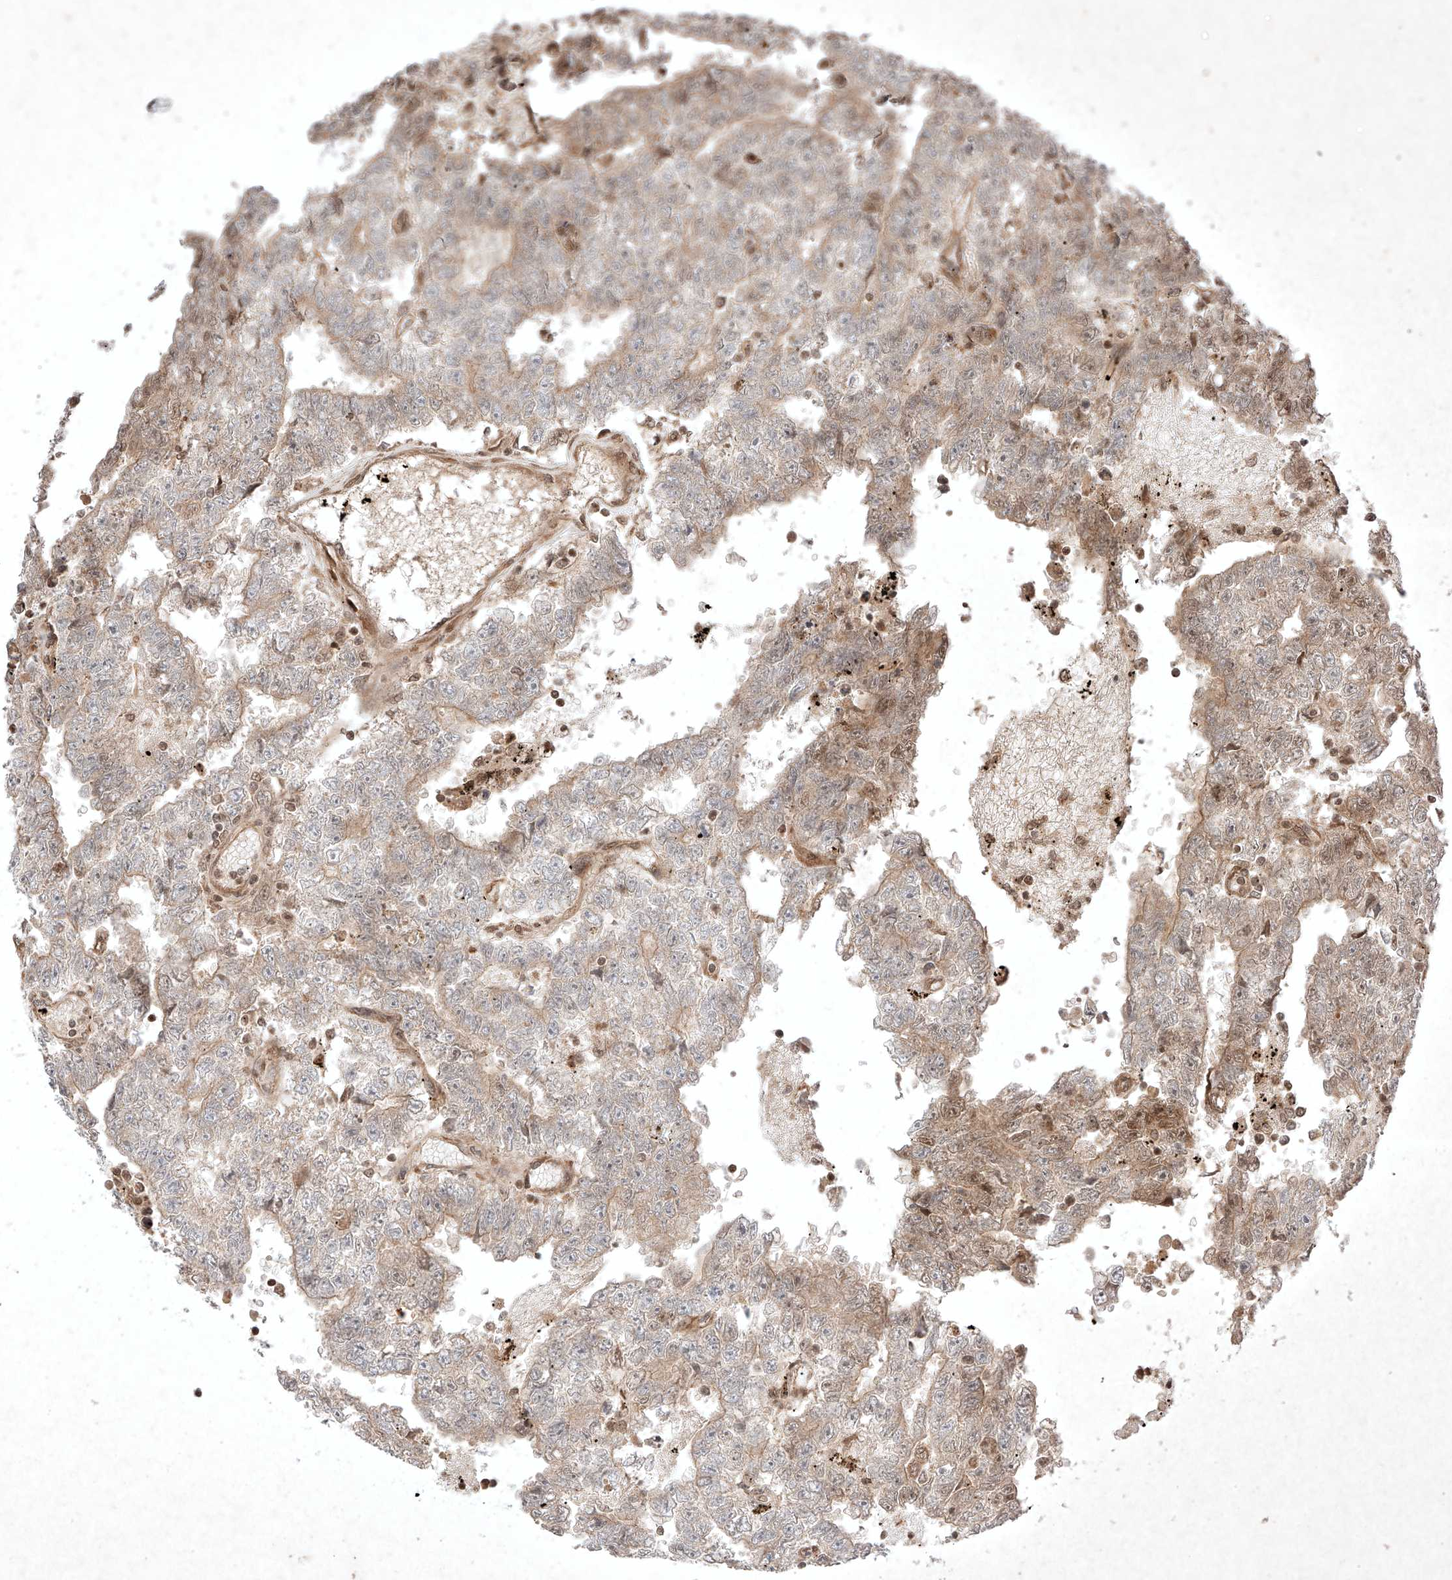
{"staining": {"intensity": "weak", "quantity": "<25%", "location": "cytoplasmic/membranous"}, "tissue": "testis cancer", "cell_type": "Tumor cells", "image_type": "cancer", "snomed": [{"axis": "morphology", "description": "Carcinoma, Embryonal, NOS"}, {"axis": "topography", "description": "Testis"}], "caption": "This is an immunohistochemistry image of embryonal carcinoma (testis). There is no expression in tumor cells.", "gene": "RNF31", "patient": {"sex": "male", "age": 25}}